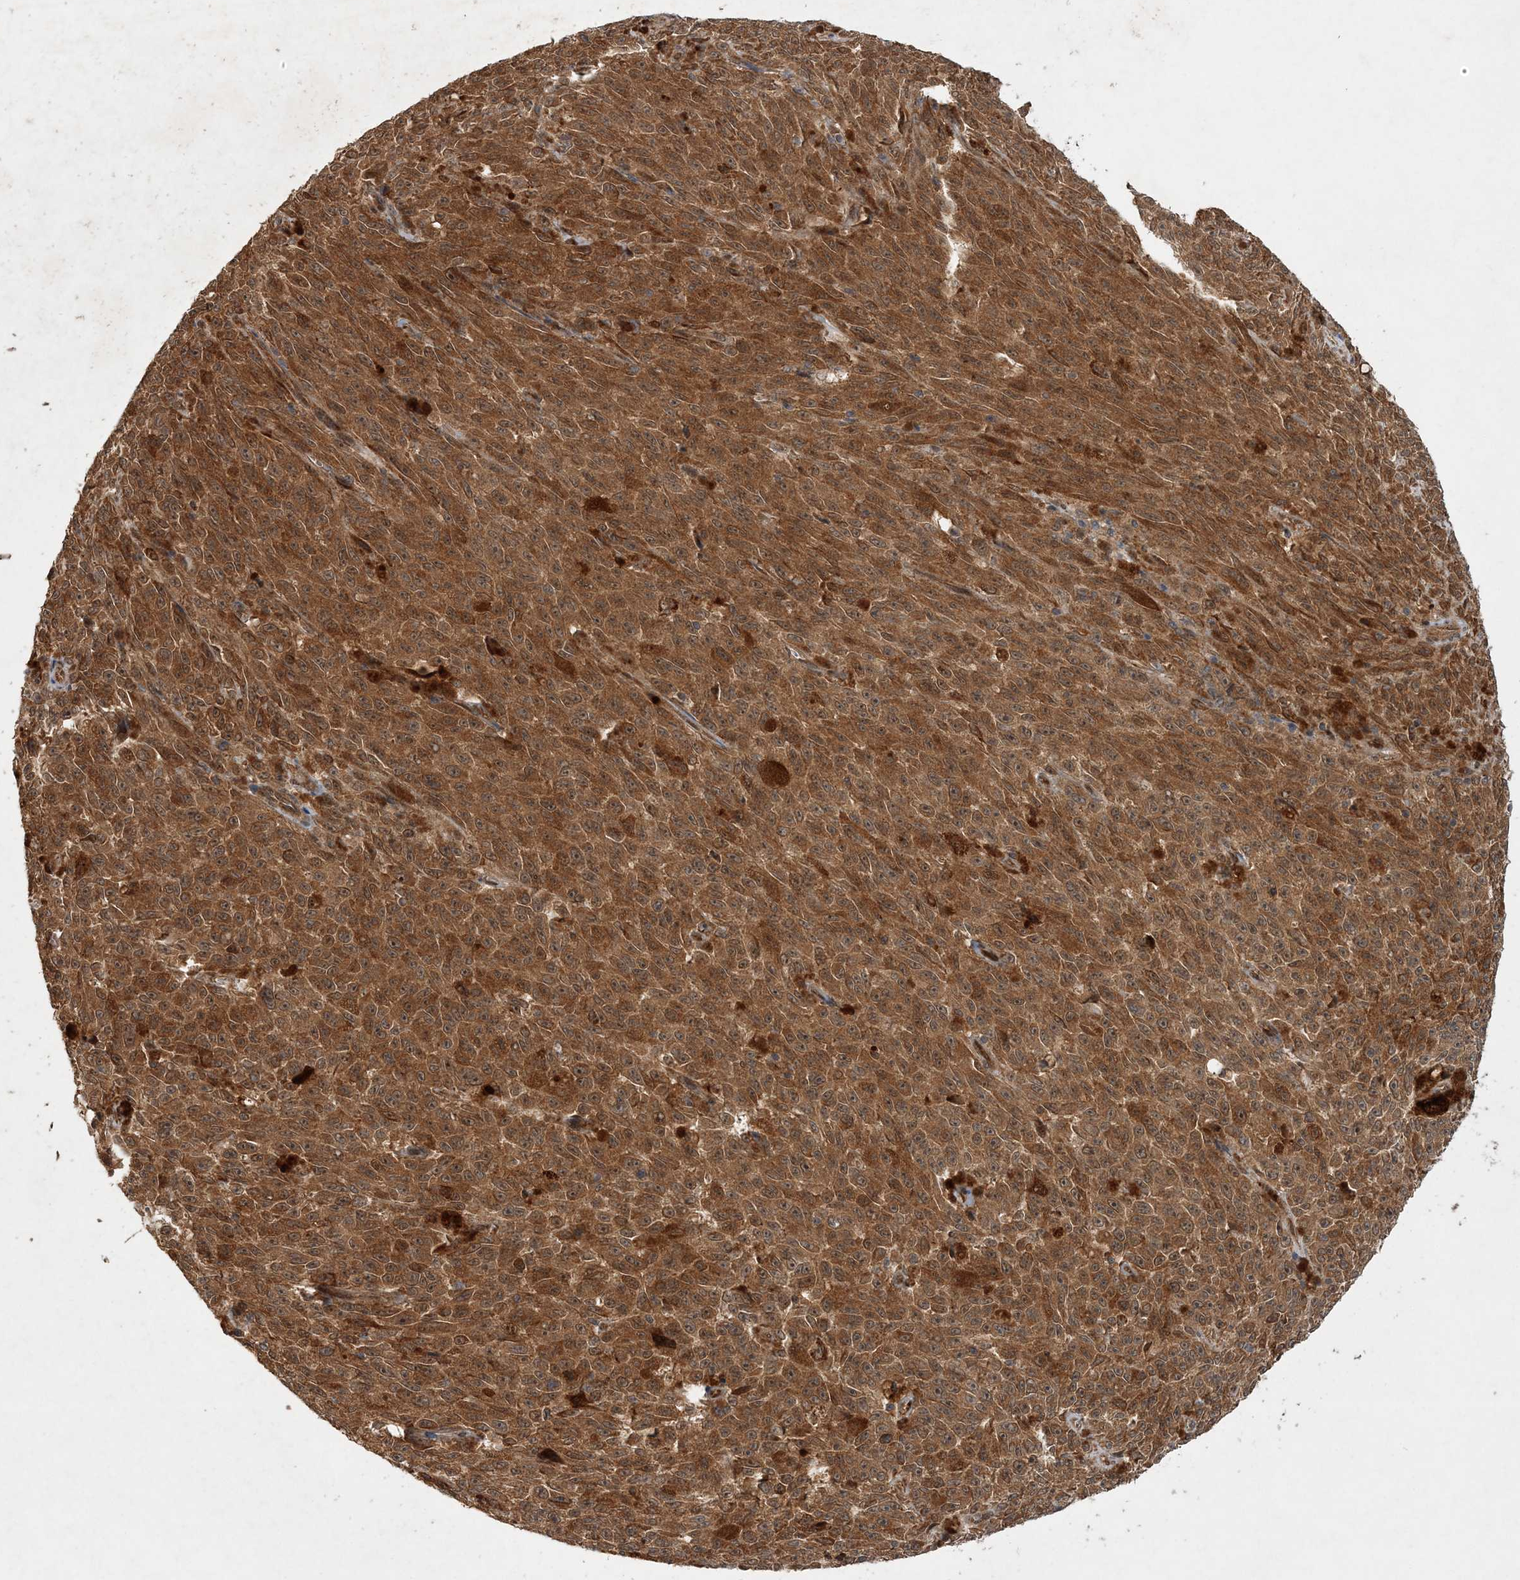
{"staining": {"intensity": "moderate", "quantity": ">75%", "location": "cytoplasmic/membranous"}, "tissue": "melanoma", "cell_type": "Tumor cells", "image_type": "cancer", "snomed": [{"axis": "morphology", "description": "Malignant melanoma, NOS"}, {"axis": "topography", "description": "Skin"}], "caption": "Melanoma stained with a protein marker shows moderate staining in tumor cells.", "gene": "UBTD2", "patient": {"sex": "female", "age": 82}}